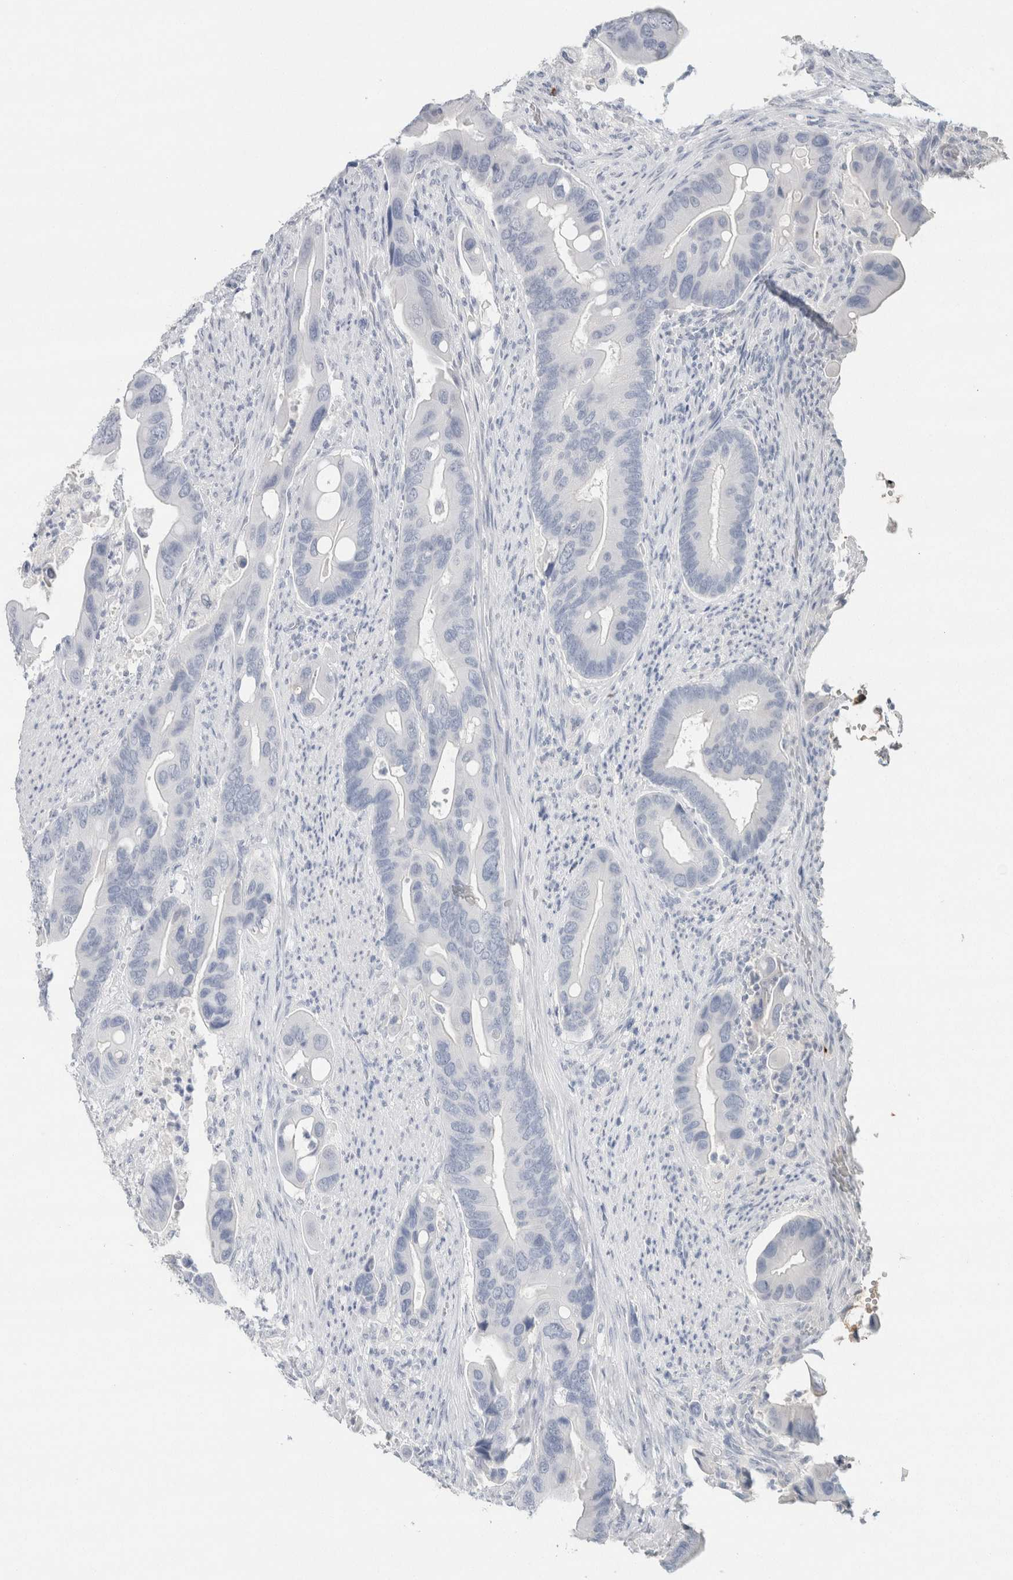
{"staining": {"intensity": "negative", "quantity": "none", "location": "none"}, "tissue": "colorectal cancer", "cell_type": "Tumor cells", "image_type": "cancer", "snomed": [{"axis": "morphology", "description": "Adenocarcinoma, NOS"}, {"axis": "topography", "description": "Rectum"}], "caption": "DAB immunohistochemical staining of human colorectal cancer exhibits no significant expression in tumor cells.", "gene": "IL6", "patient": {"sex": "female", "age": 57}}